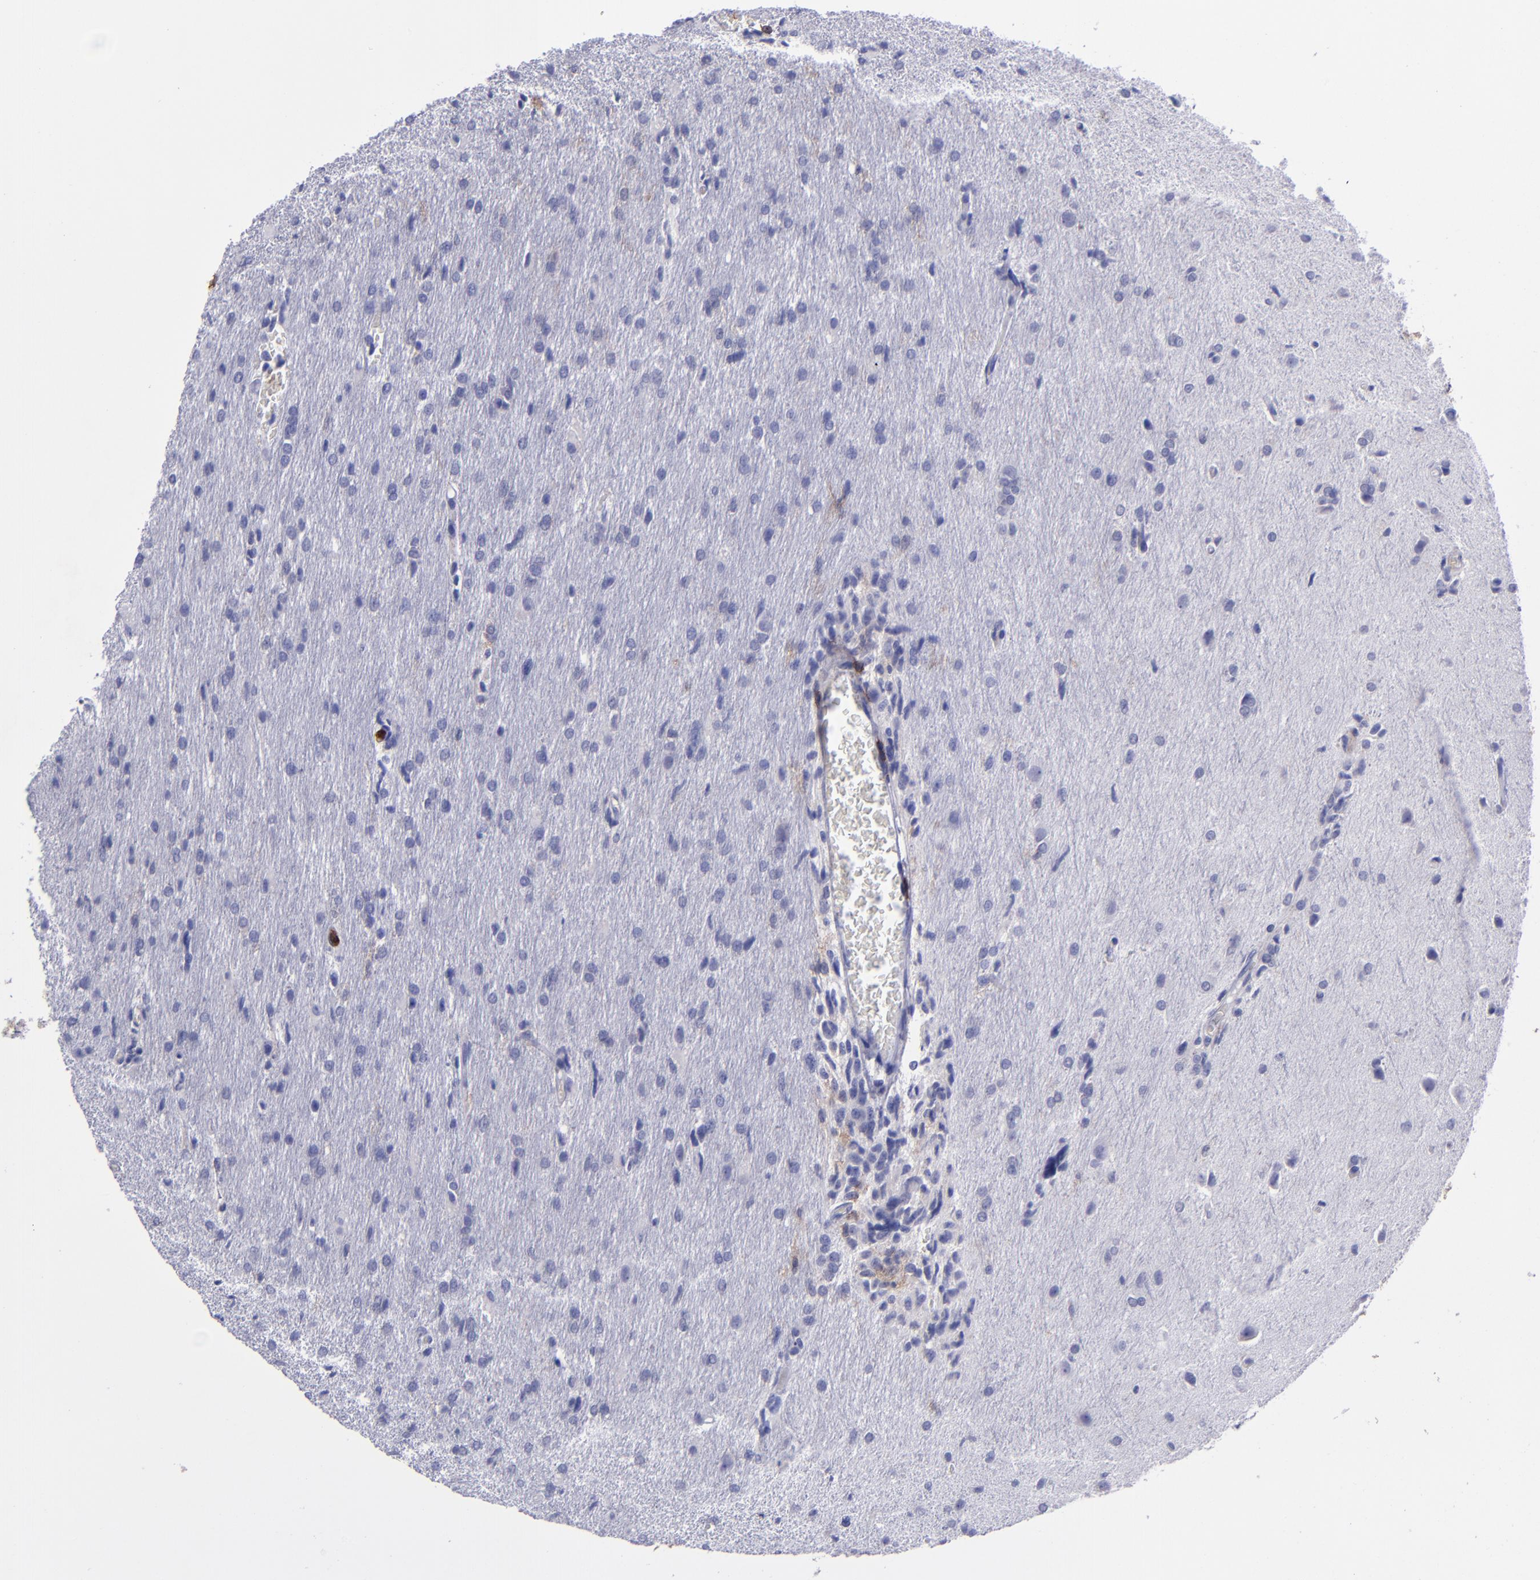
{"staining": {"intensity": "negative", "quantity": "none", "location": "none"}, "tissue": "glioma", "cell_type": "Tumor cells", "image_type": "cancer", "snomed": [{"axis": "morphology", "description": "Glioma, malignant, High grade"}, {"axis": "topography", "description": "Brain"}], "caption": "Glioma stained for a protein using immunohistochemistry (IHC) displays no staining tumor cells.", "gene": "ICAM3", "patient": {"sex": "male", "age": 68}}